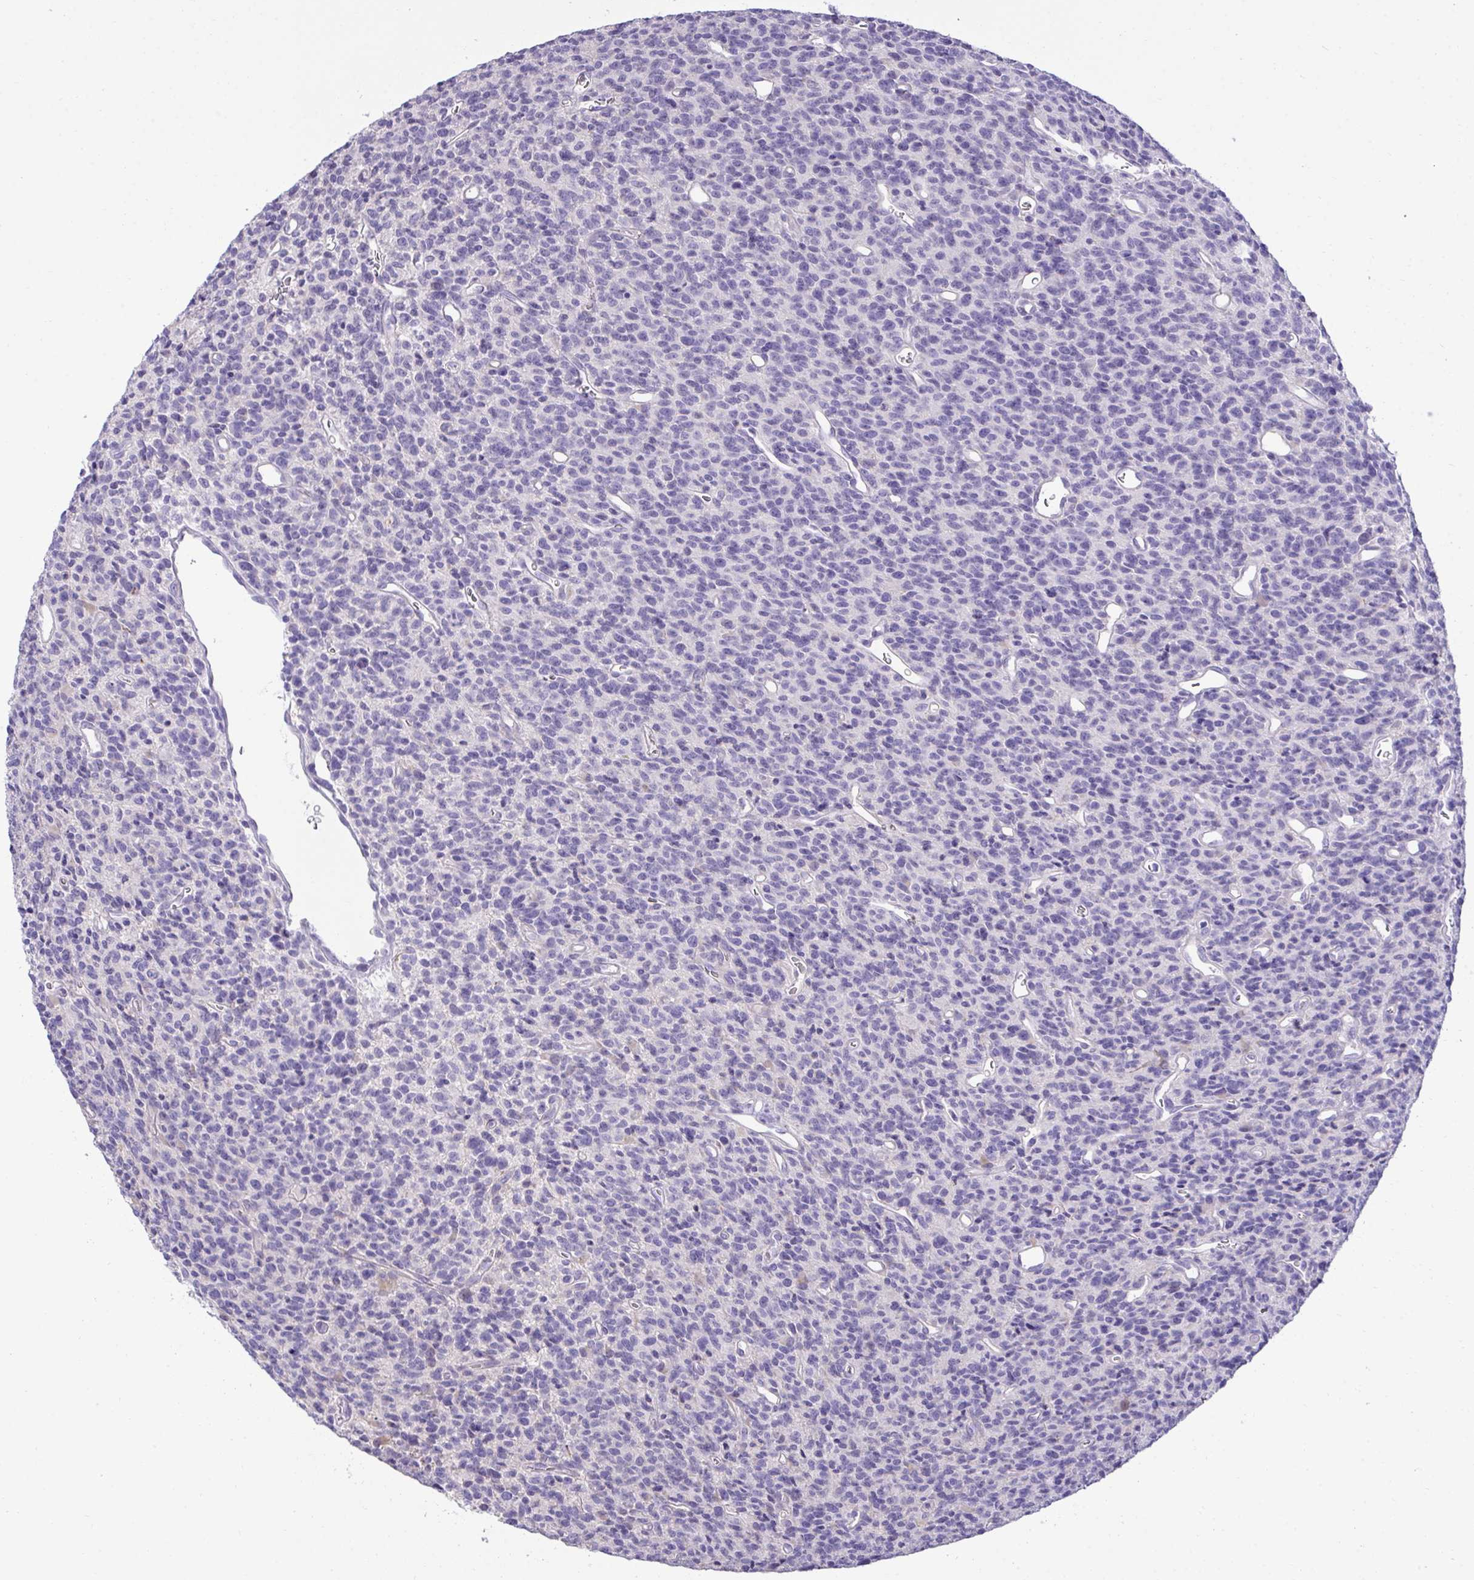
{"staining": {"intensity": "negative", "quantity": "none", "location": "none"}, "tissue": "glioma", "cell_type": "Tumor cells", "image_type": "cancer", "snomed": [{"axis": "morphology", "description": "Glioma, malignant, High grade"}, {"axis": "topography", "description": "Brain"}], "caption": "Immunohistochemistry micrograph of neoplastic tissue: malignant high-grade glioma stained with DAB reveals no significant protein staining in tumor cells.", "gene": "TMCO5A", "patient": {"sex": "male", "age": 76}}